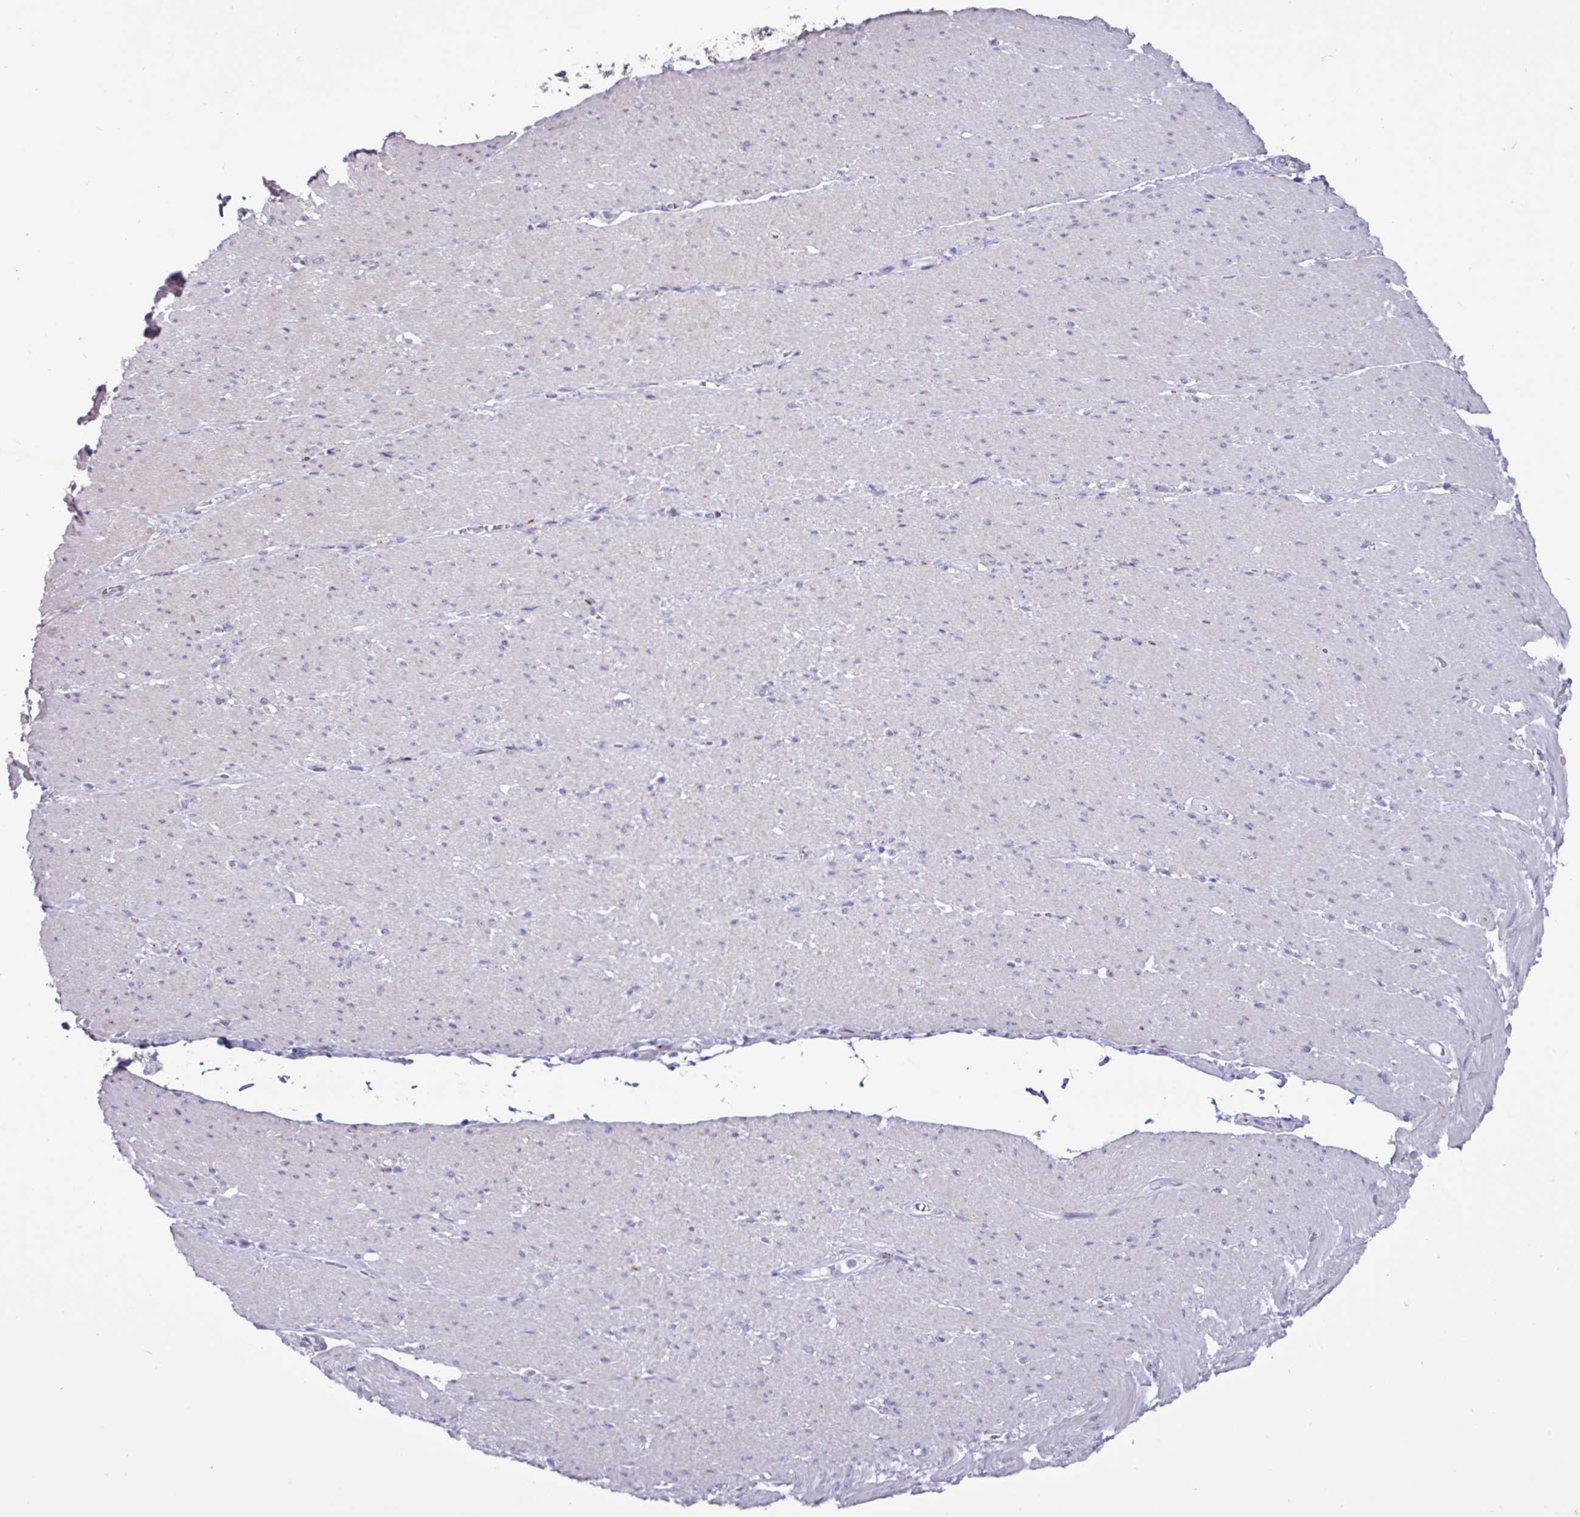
{"staining": {"intensity": "negative", "quantity": "none", "location": "none"}, "tissue": "smooth muscle", "cell_type": "Smooth muscle cells", "image_type": "normal", "snomed": [{"axis": "morphology", "description": "Normal tissue, NOS"}, {"axis": "topography", "description": "Smooth muscle"}, {"axis": "topography", "description": "Rectum"}], "caption": "Immunohistochemical staining of normal smooth muscle reveals no significant expression in smooth muscle cells.", "gene": "AMIGO2", "patient": {"sex": "male", "age": 53}}